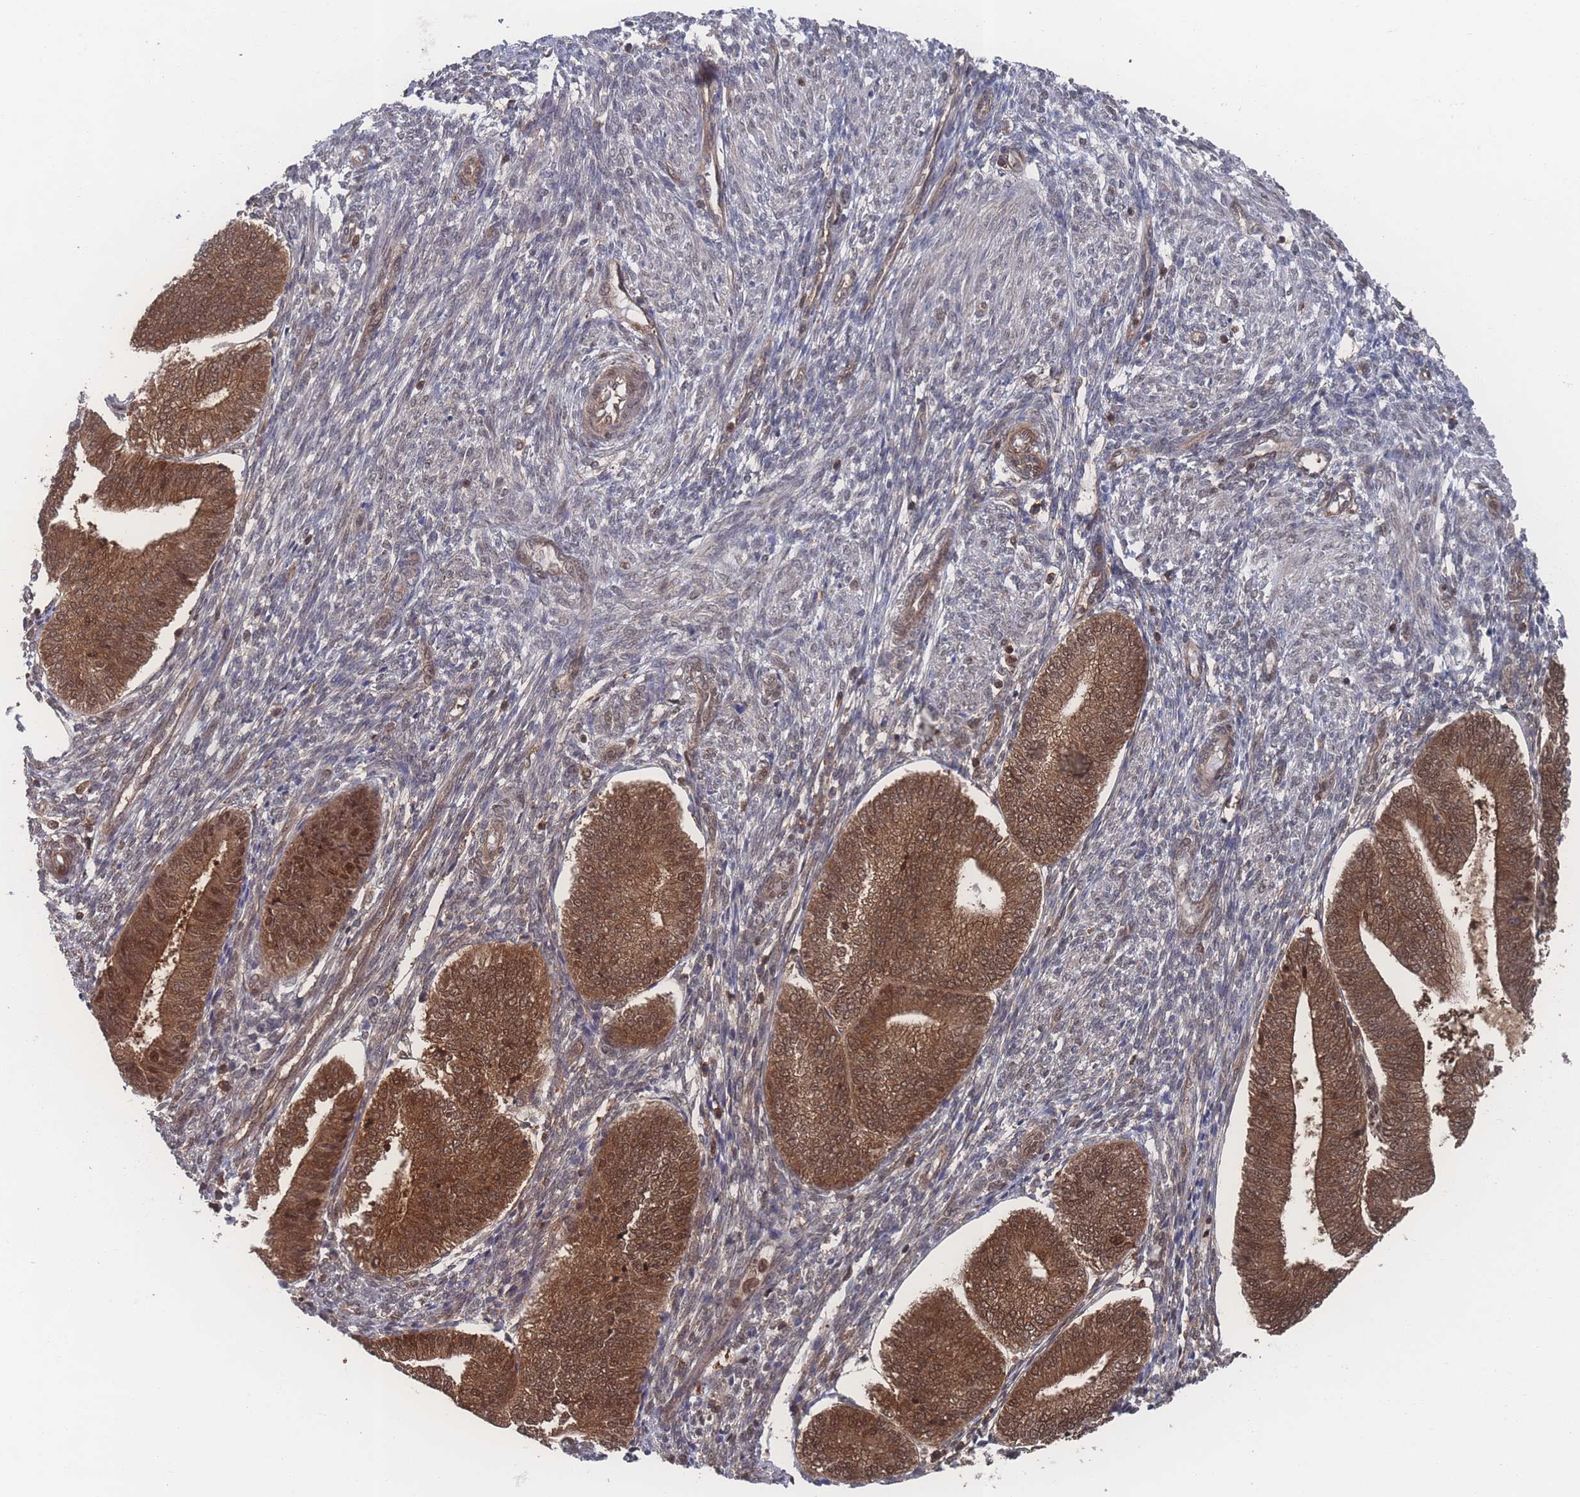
{"staining": {"intensity": "negative", "quantity": "none", "location": "none"}, "tissue": "endometrium", "cell_type": "Cells in endometrial stroma", "image_type": "normal", "snomed": [{"axis": "morphology", "description": "Normal tissue, NOS"}, {"axis": "topography", "description": "Endometrium"}], "caption": "Endometrium was stained to show a protein in brown. There is no significant expression in cells in endometrial stroma. The staining was performed using DAB (3,3'-diaminobenzidine) to visualize the protein expression in brown, while the nuclei were stained in blue with hematoxylin (Magnification: 20x).", "gene": "PSMA1", "patient": {"sex": "female", "age": 34}}